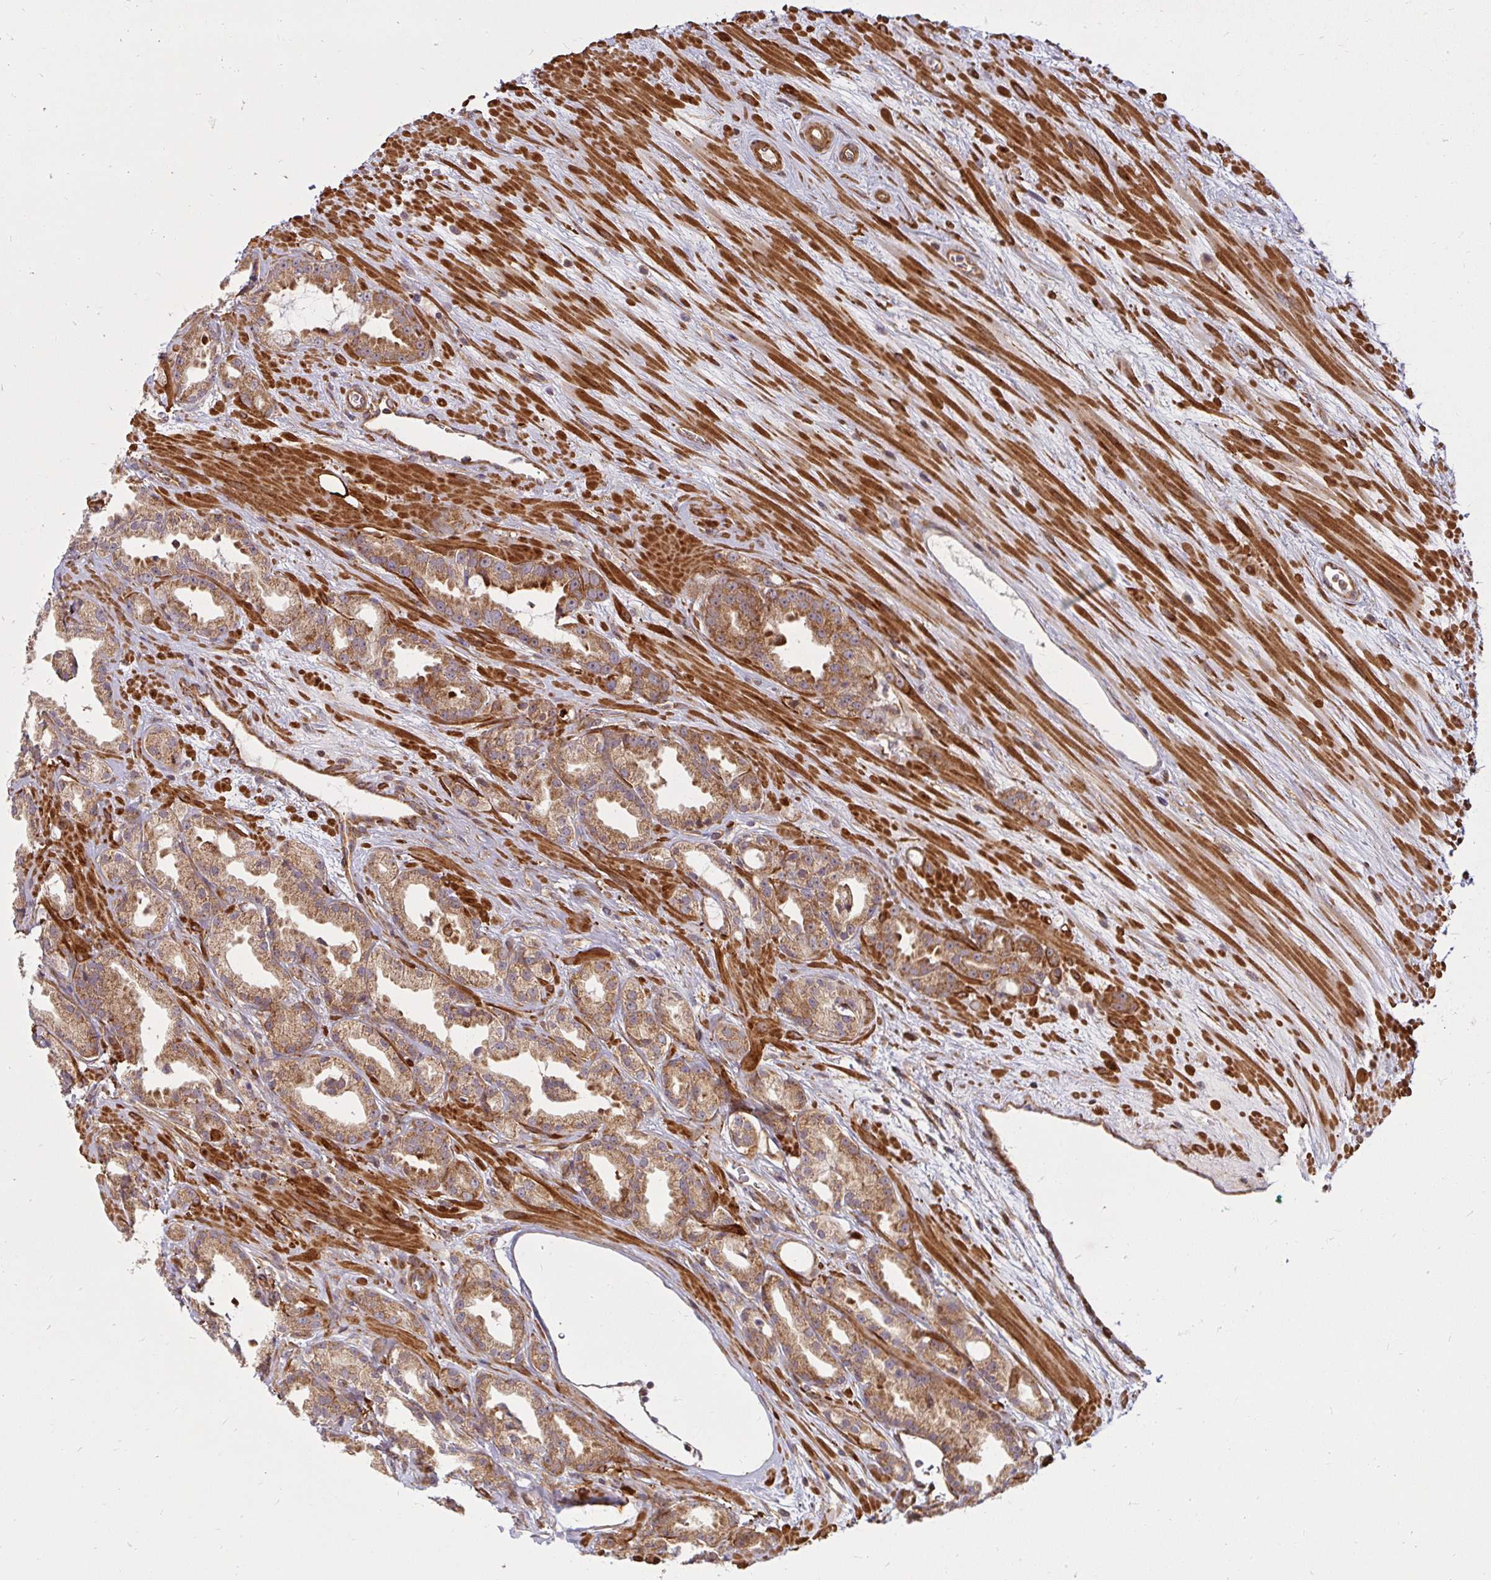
{"staining": {"intensity": "moderate", "quantity": ">75%", "location": "cytoplasmic/membranous"}, "tissue": "prostate cancer", "cell_type": "Tumor cells", "image_type": "cancer", "snomed": [{"axis": "morphology", "description": "Adenocarcinoma, Low grade"}, {"axis": "topography", "description": "Prostate"}], "caption": "About >75% of tumor cells in prostate cancer reveal moderate cytoplasmic/membranous protein expression as visualized by brown immunohistochemical staining.", "gene": "BTF3", "patient": {"sex": "male", "age": 61}}